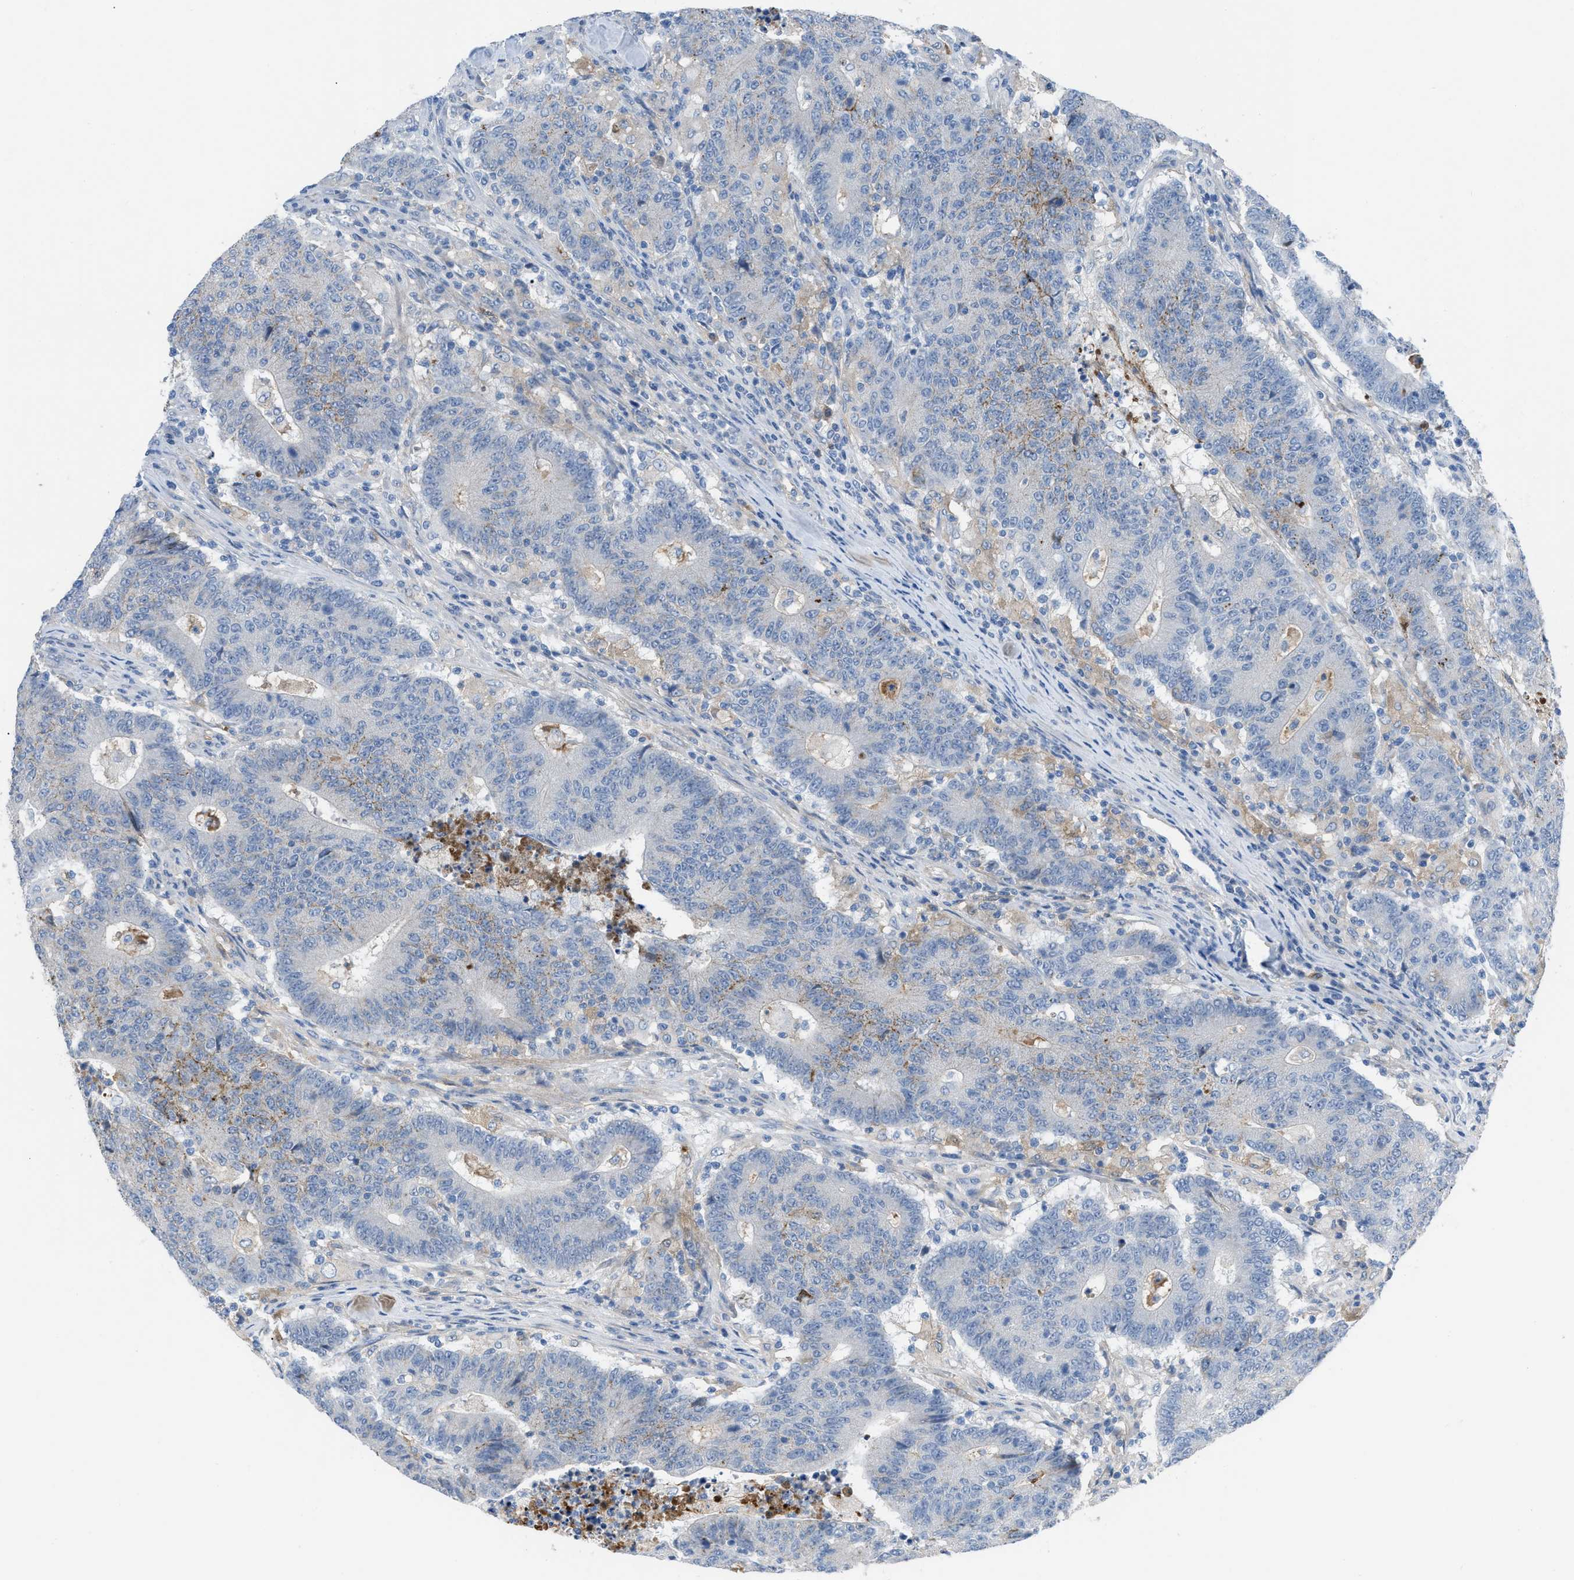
{"staining": {"intensity": "negative", "quantity": "none", "location": "none"}, "tissue": "colorectal cancer", "cell_type": "Tumor cells", "image_type": "cancer", "snomed": [{"axis": "morphology", "description": "Normal tissue, NOS"}, {"axis": "morphology", "description": "Adenocarcinoma, NOS"}, {"axis": "topography", "description": "Colon"}], "caption": "Tumor cells are negative for protein expression in human colorectal cancer (adenocarcinoma).", "gene": "HPX", "patient": {"sex": "female", "age": 75}}